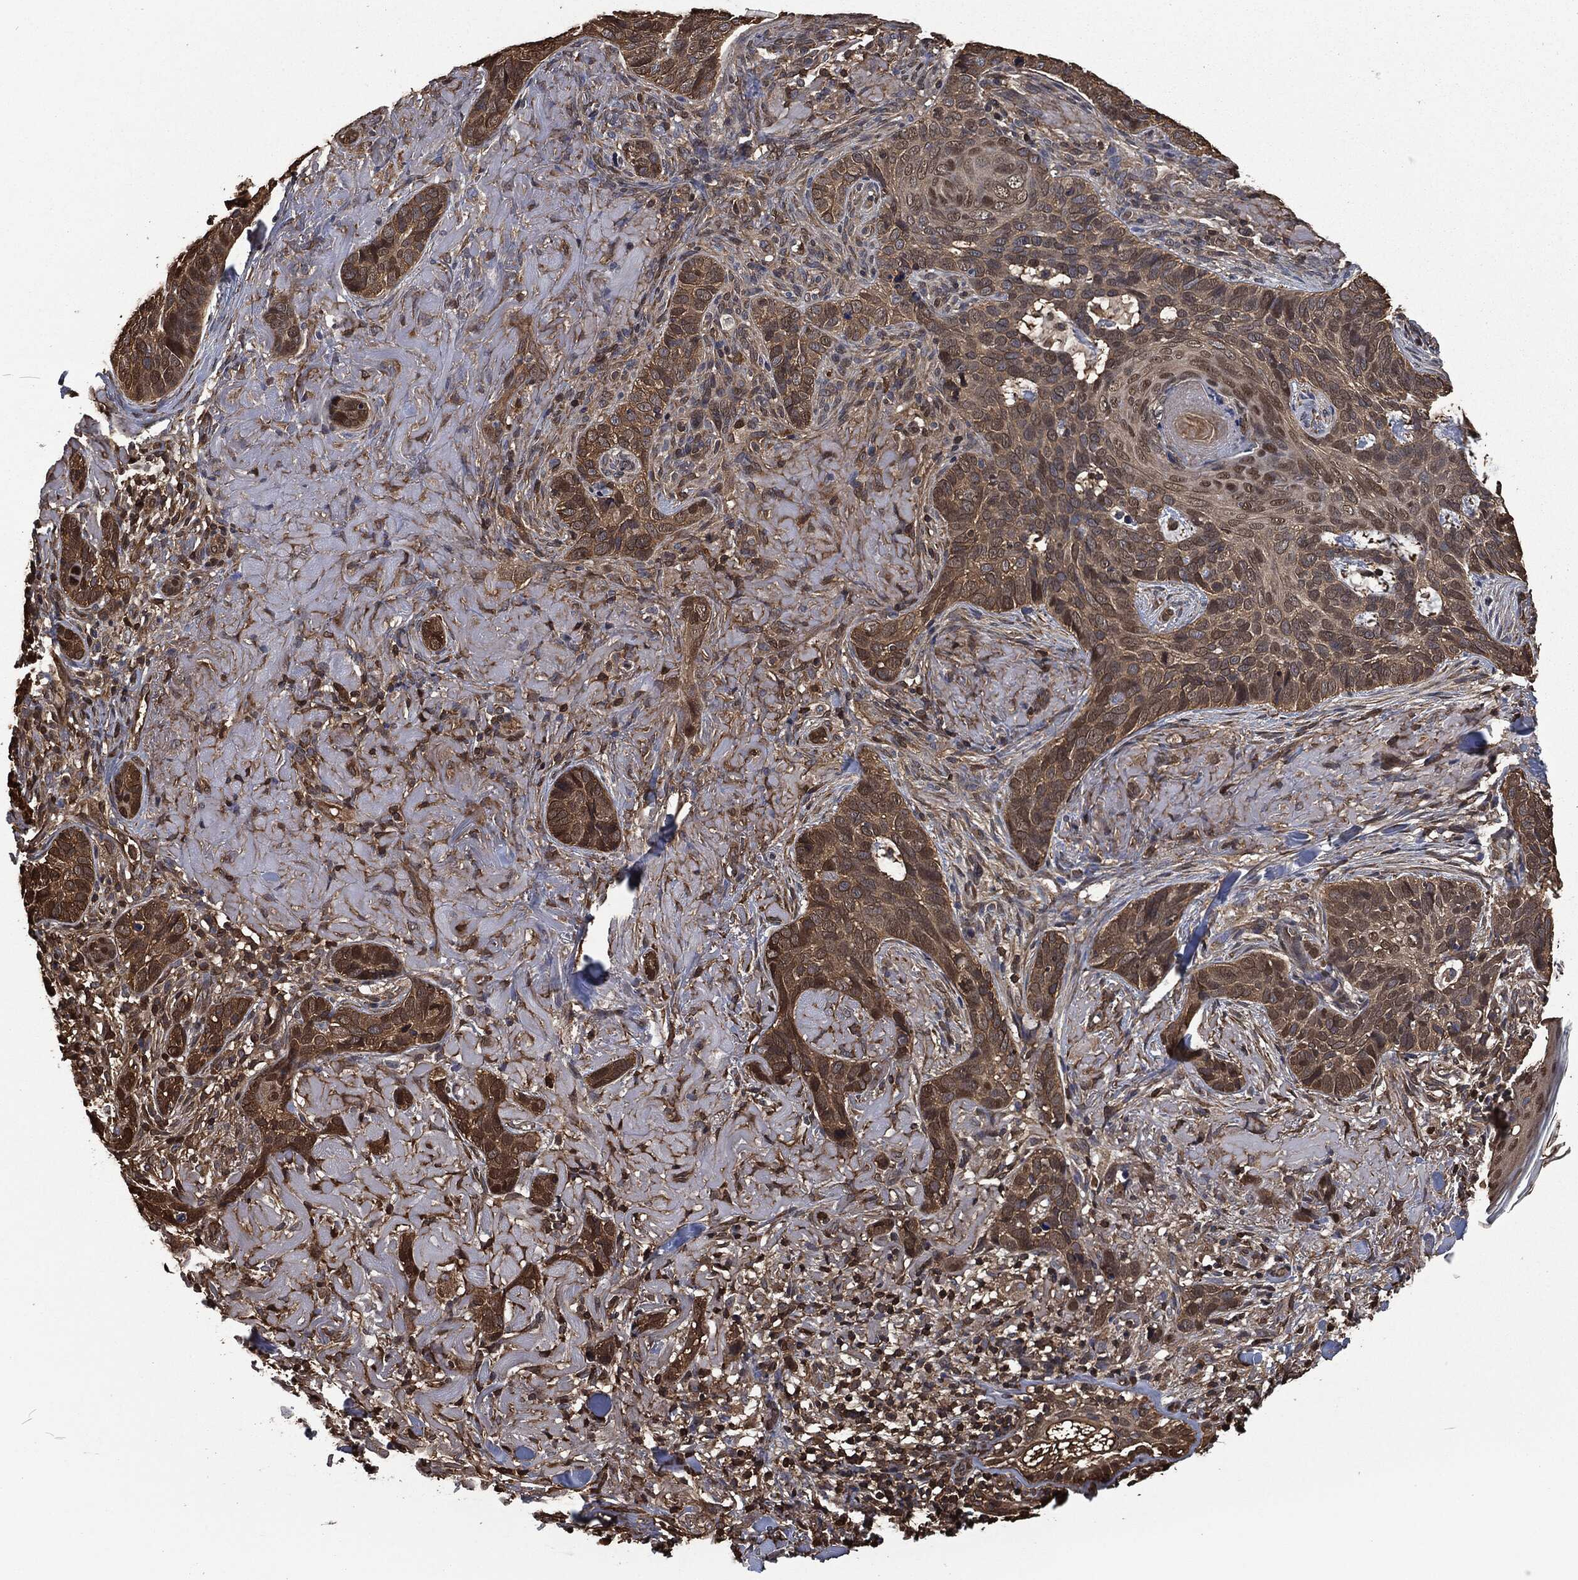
{"staining": {"intensity": "moderate", "quantity": "25%-75%", "location": "cytoplasmic/membranous,nuclear"}, "tissue": "skin cancer", "cell_type": "Tumor cells", "image_type": "cancer", "snomed": [{"axis": "morphology", "description": "Basal cell carcinoma"}, {"axis": "topography", "description": "Skin"}], "caption": "Protein expression analysis of human skin basal cell carcinoma reveals moderate cytoplasmic/membranous and nuclear staining in about 25%-75% of tumor cells.", "gene": "PRDX4", "patient": {"sex": "male", "age": 91}}